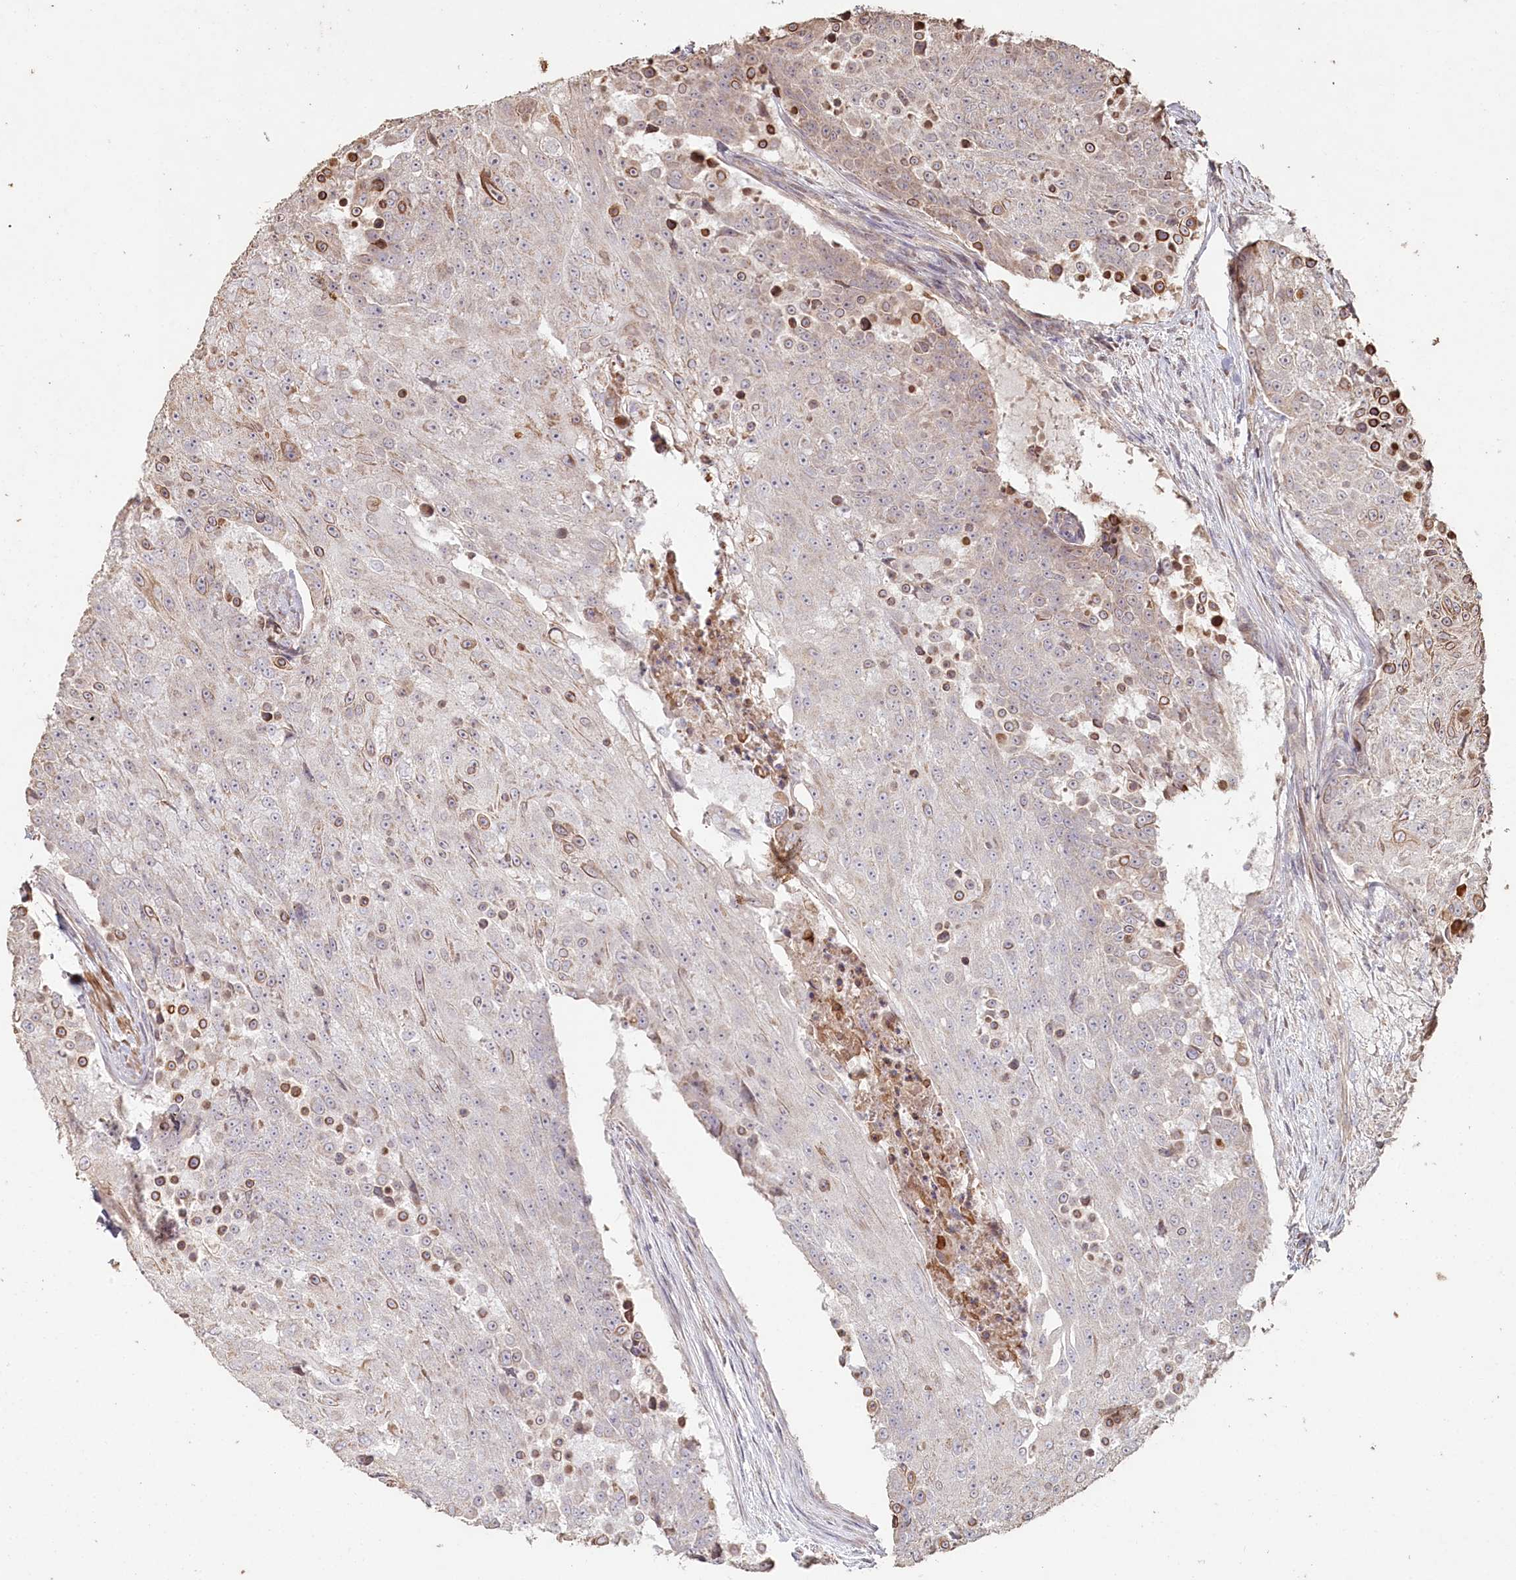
{"staining": {"intensity": "negative", "quantity": "none", "location": "none"}, "tissue": "urothelial cancer", "cell_type": "Tumor cells", "image_type": "cancer", "snomed": [{"axis": "morphology", "description": "Urothelial carcinoma, High grade"}, {"axis": "topography", "description": "Urinary bladder"}], "caption": "DAB immunohistochemical staining of urothelial carcinoma (high-grade) exhibits no significant expression in tumor cells.", "gene": "HAL", "patient": {"sex": "female", "age": 63}}